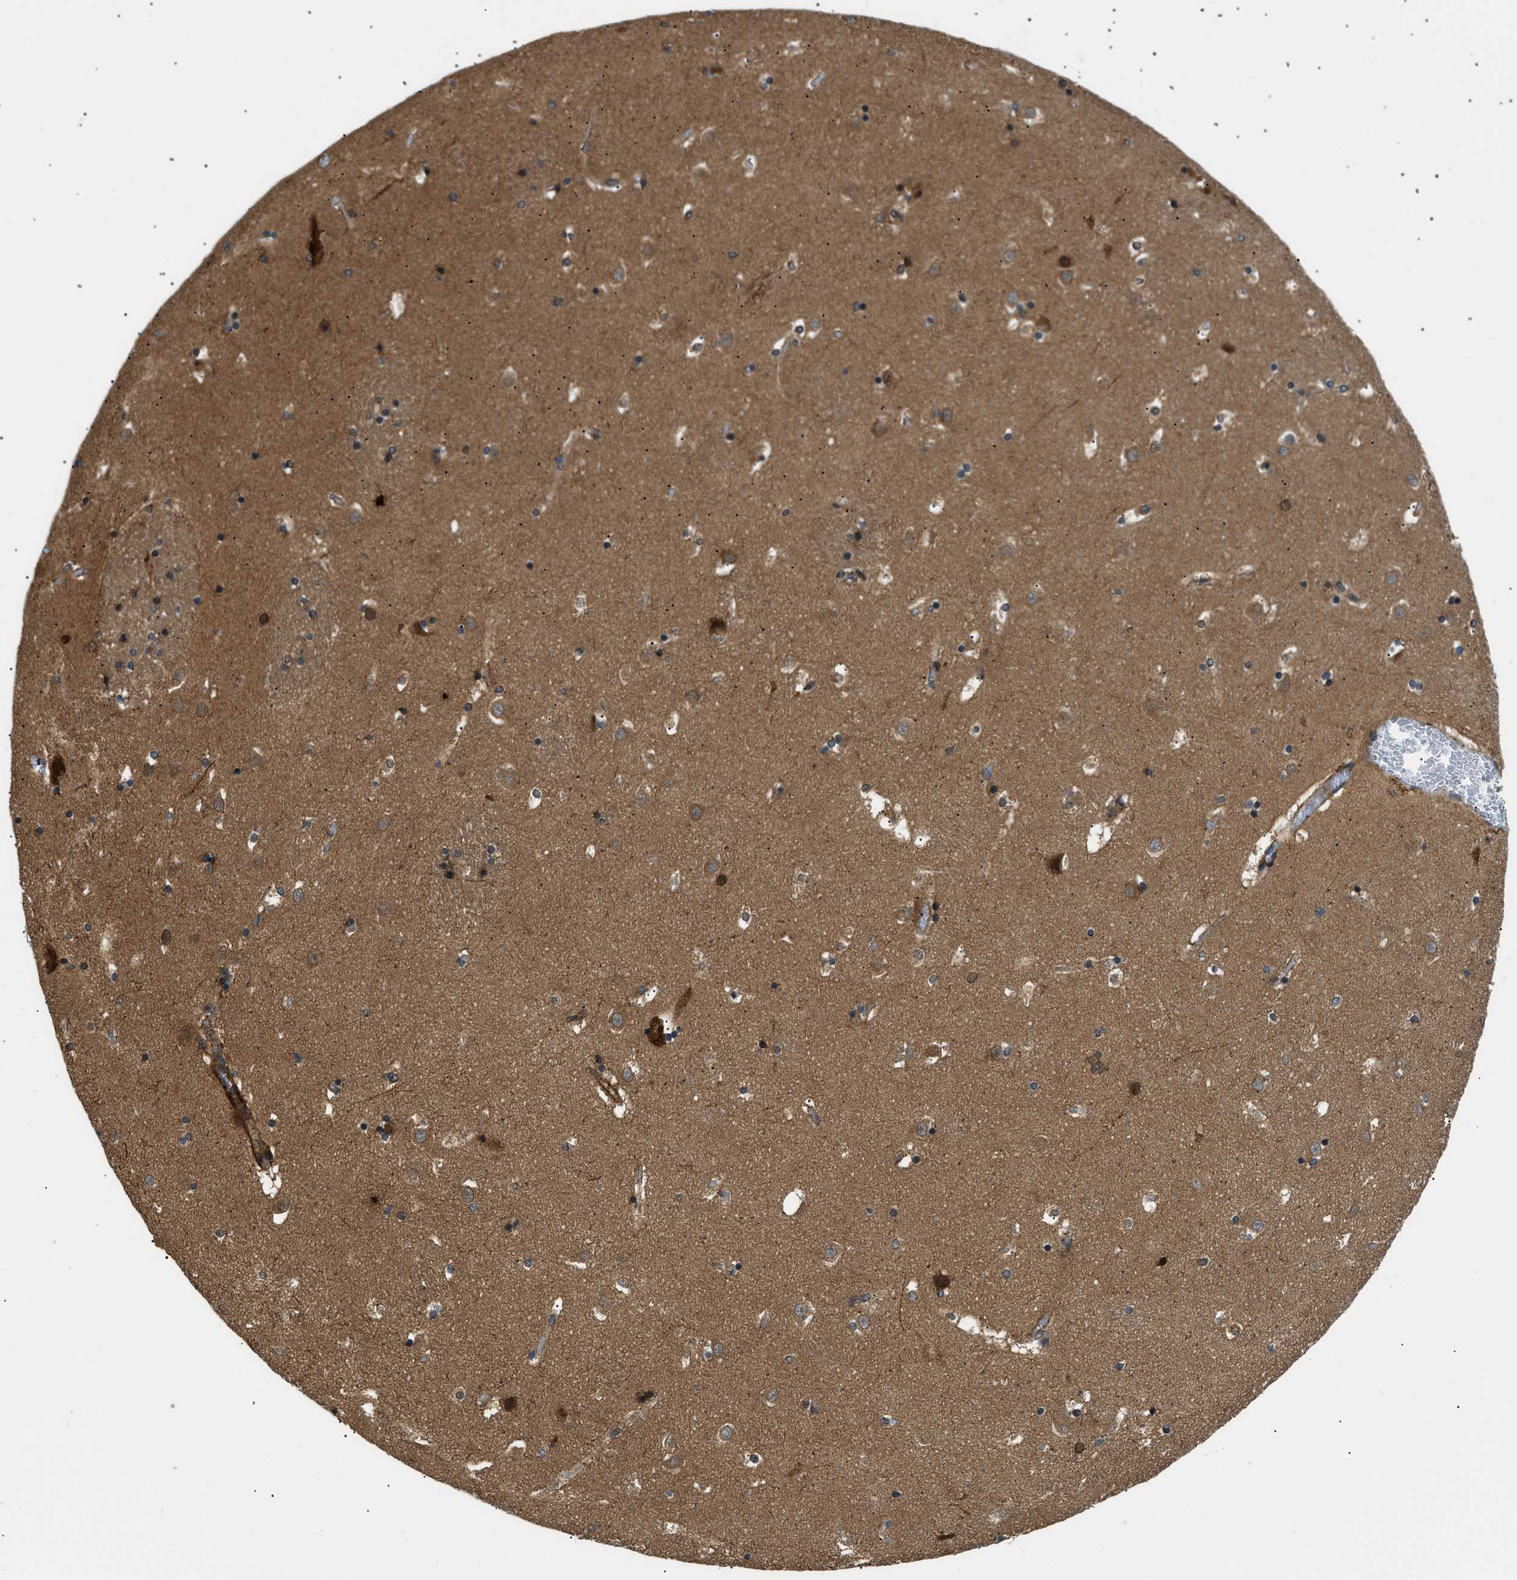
{"staining": {"intensity": "moderate", "quantity": "<25%", "location": "cytoplasmic/membranous"}, "tissue": "caudate", "cell_type": "Glial cells", "image_type": "normal", "snomed": [{"axis": "morphology", "description": "Normal tissue, NOS"}, {"axis": "topography", "description": "Lateral ventricle wall"}], "caption": "Glial cells display low levels of moderate cytoplasmic/membranous staining in approximately <25% of cells in normal human caudate. The staining was performed using DAB to visualize the protein expression in brown, while the nuclei were stained in blue with hematoxylin (Magnification: 20x).", "gene": "ATP6AP1", "patient": {"sex": "male", "age": 45}}